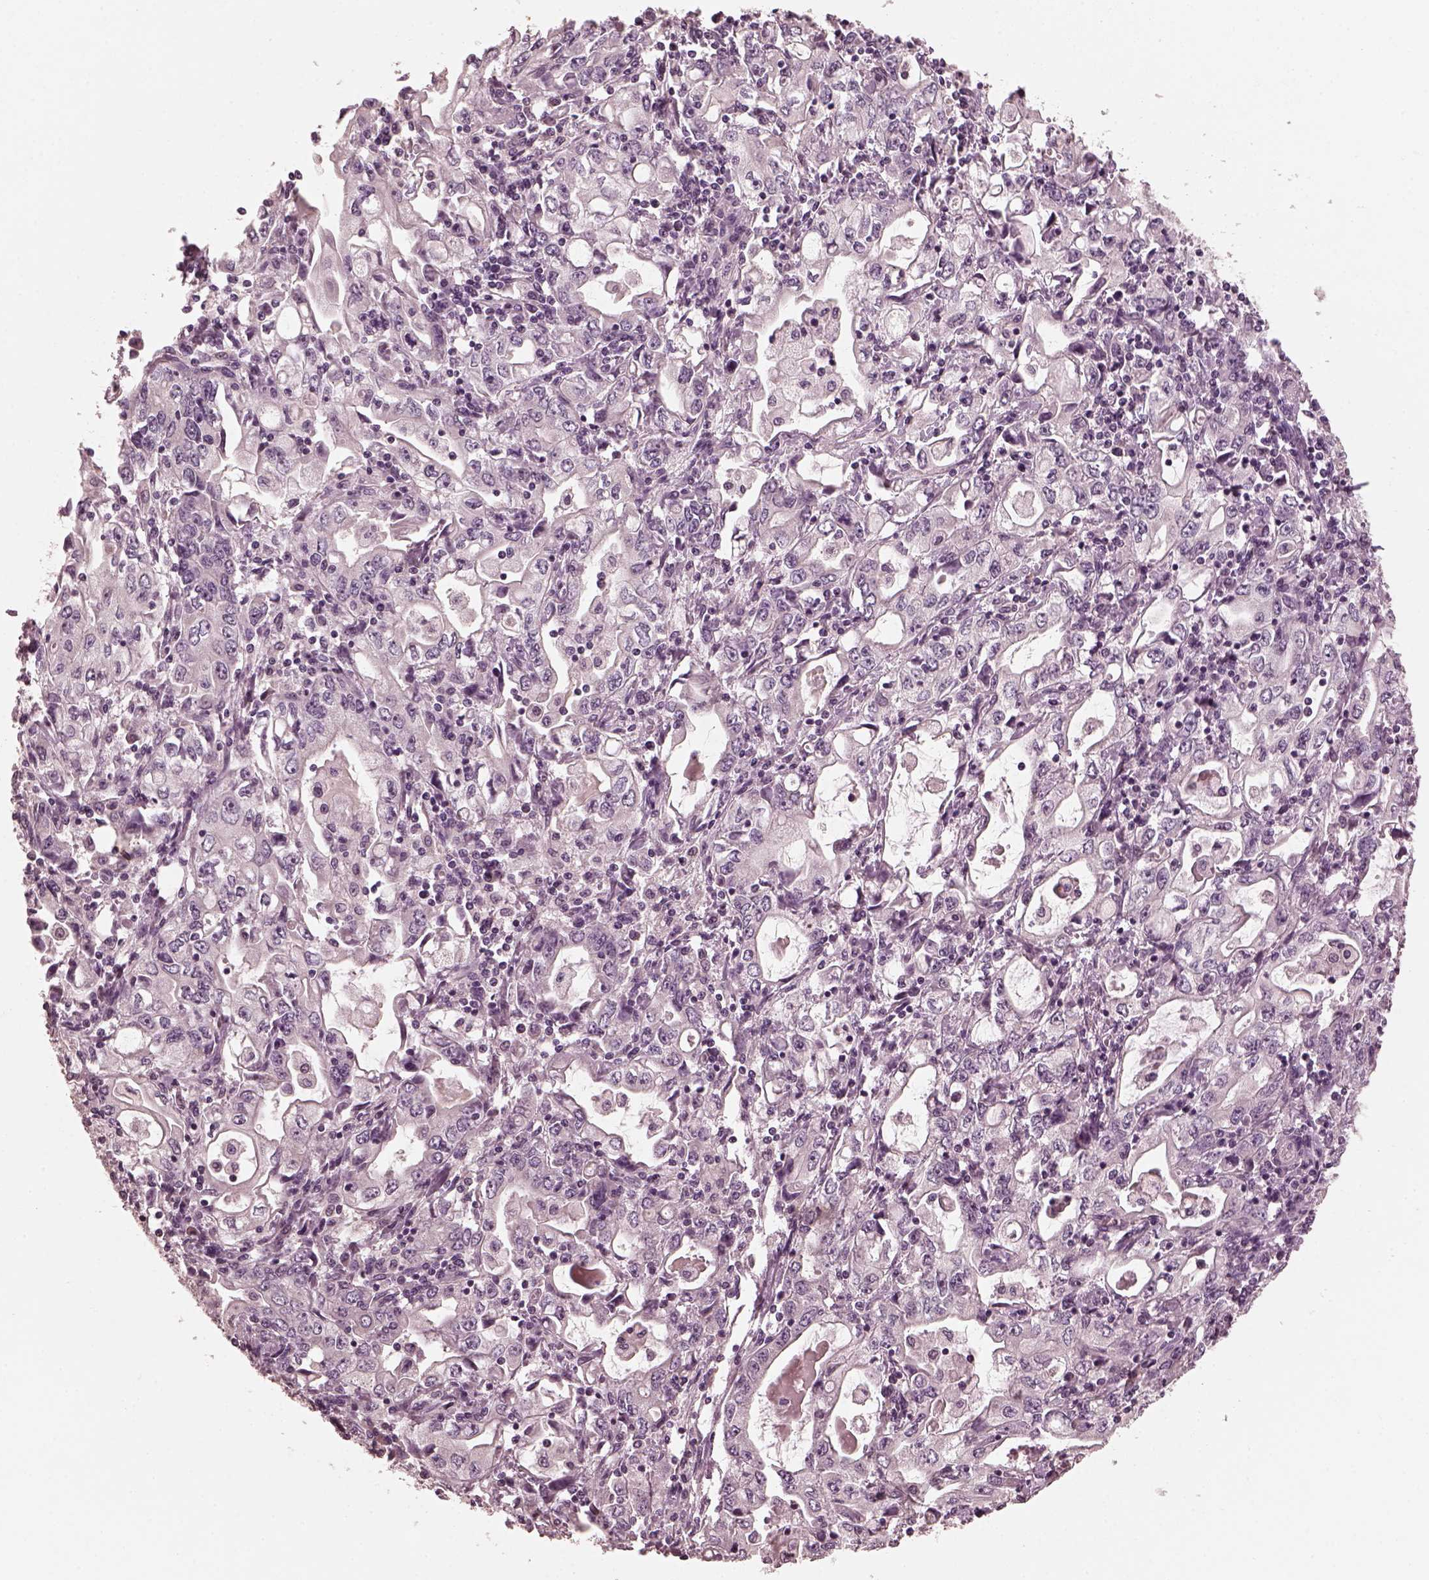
{"staining": {"intensity": "negative", "quantity": "none", "location": "none"}, "tissue": "stomach cancer", "cell_type": "Tumor cells", "image_type": "cancer", "snomed": [{"axis": "morphology", "description": "Adenocarcinoma, NOS"}, {"axis": "topography", "description": "Stomach, lower"}], "caption": "This is an IHC image of human stomach adenocarcinoma. There is no staining in tumor cells.", "gene": "RGS7", "patient": {"sex": "female", "age": 72}}